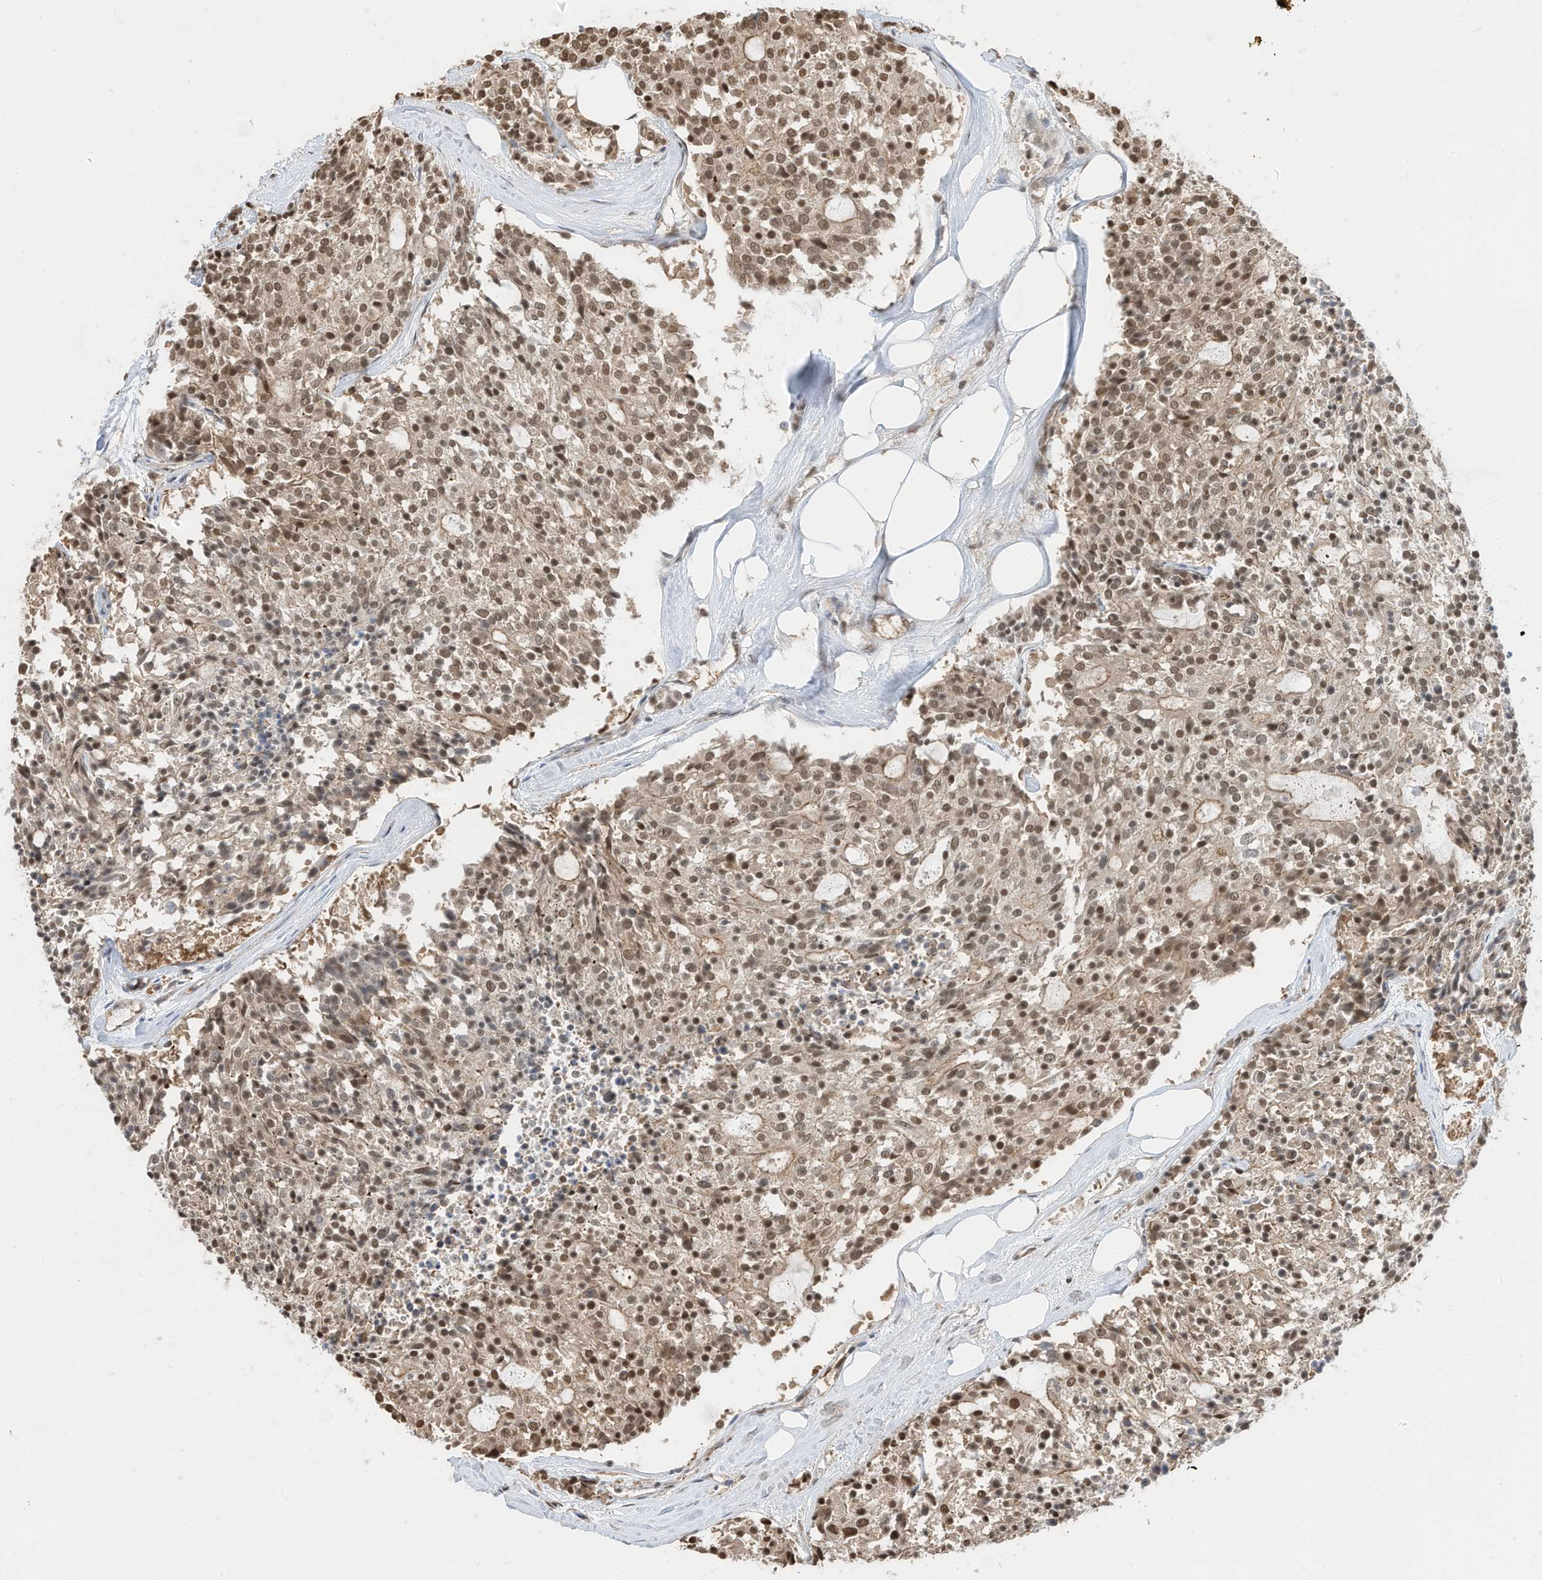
{"staining": {"intensity": "moderate", "quantity": ">75%", "location": "nuclear"}, "tissue": "carcinoid", "cell_type": "Tumor cells", "image_type": "cancer", "snomed": [{"axis": "morphology", "description": "Carcinoid, malignant, NOS"}, {"axis": "topography", "description": "Pancreas"}], "caption": "A brown stain highlights moderate nuclear expression of a protein in human carcinoid (malignant) tumor cells.", "gene": "ZNF195", "patient": {"sex": "female", "age": 54}}